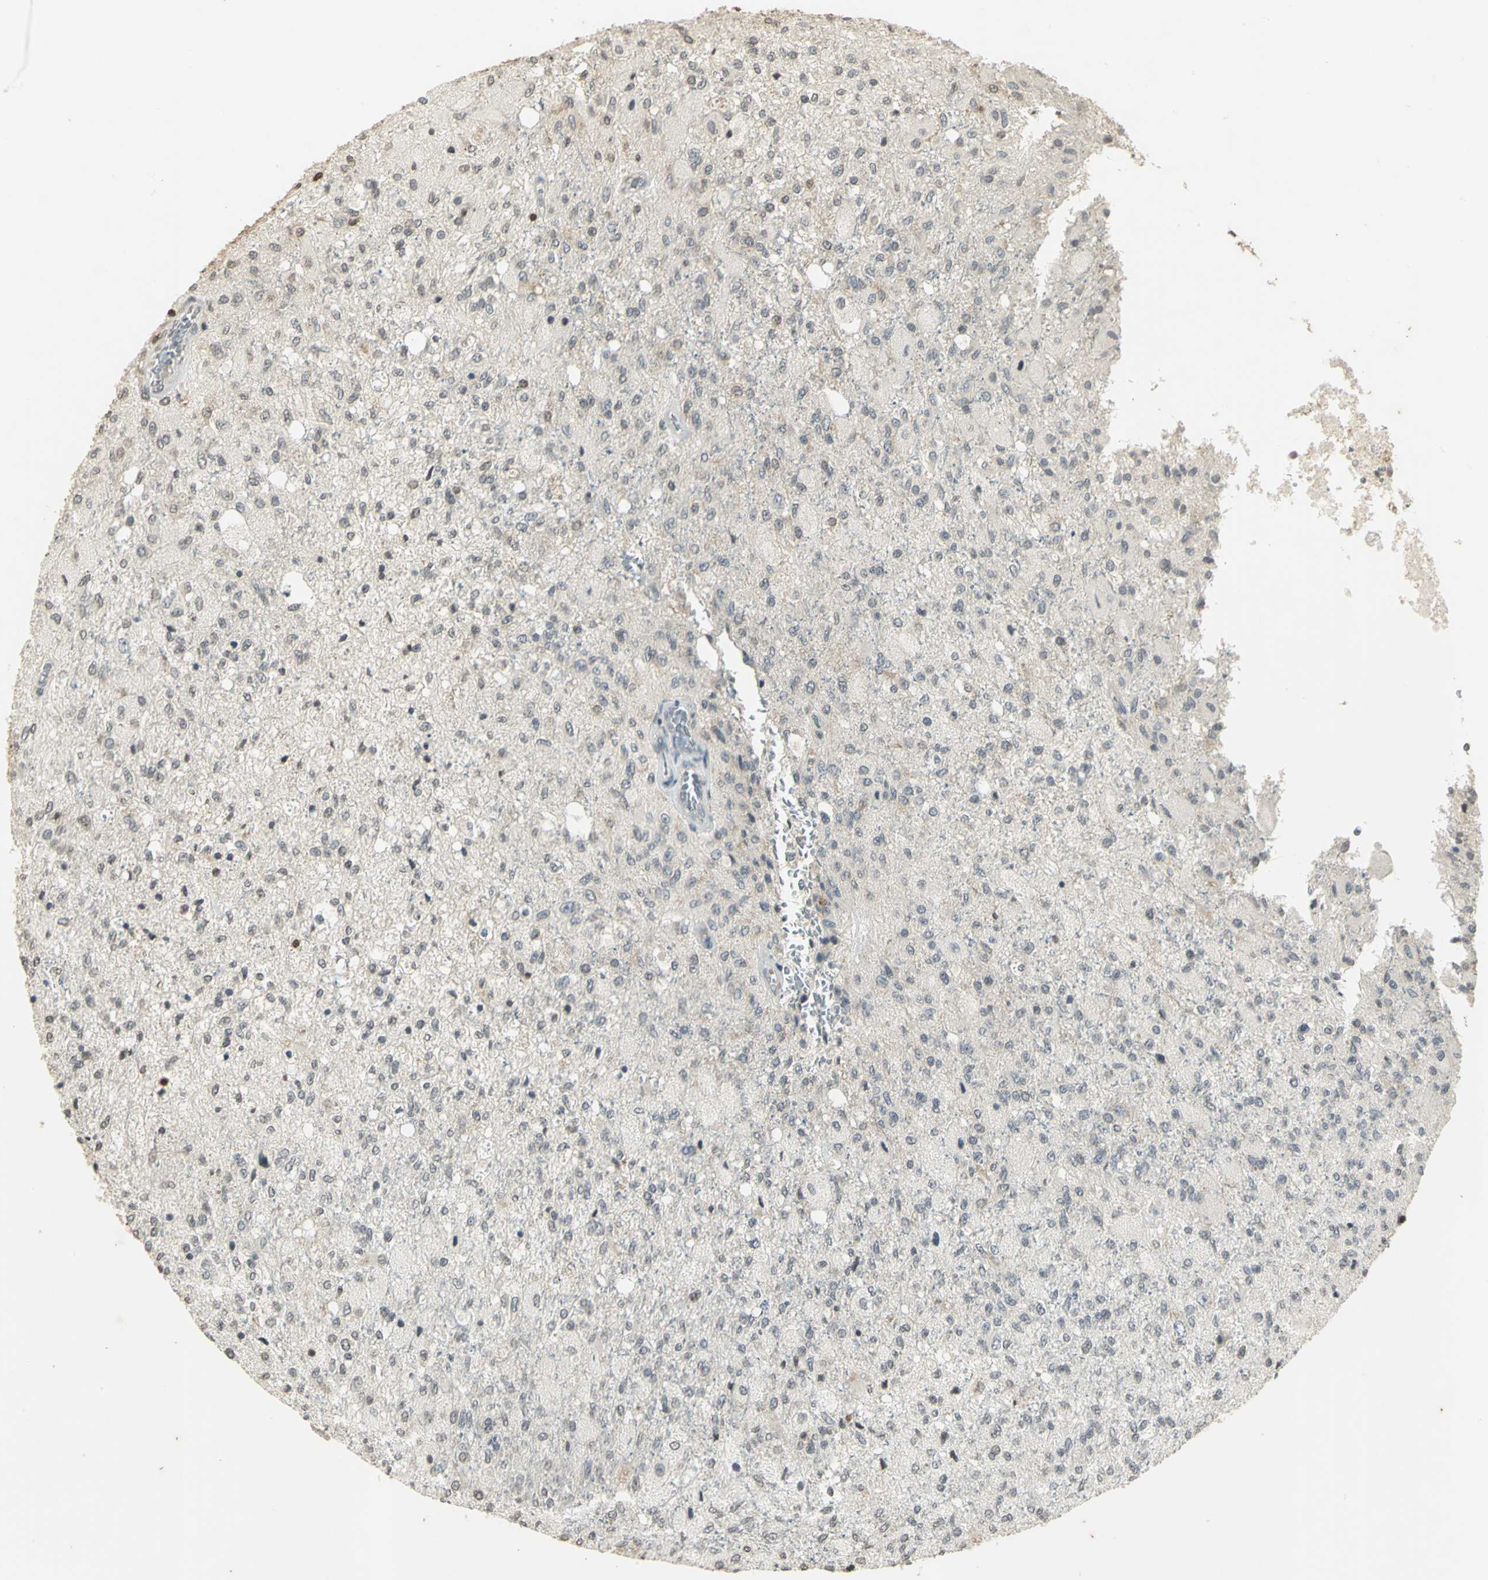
{"staining": {"intensity": "negative", "quantity": "none", "location": "none"}, "tissue": "glioma", "cell_type": "Tumor cells", "image_type": "cancer", "snomed": [{"axis": "morphology", "description": "Normal tissue, NOS"}, {"axis": "morphology", "description": "Glioma, malignant, High grade"}, {"axis": "topography", "description": "Cerebral cortex"}], "caption": "Immunohistochemical staining of human malignant high-grade glioma exhibits no significant expression in tumor cells.", "gene": "IL16", "patient": {"sex": "male", "age": 77}}